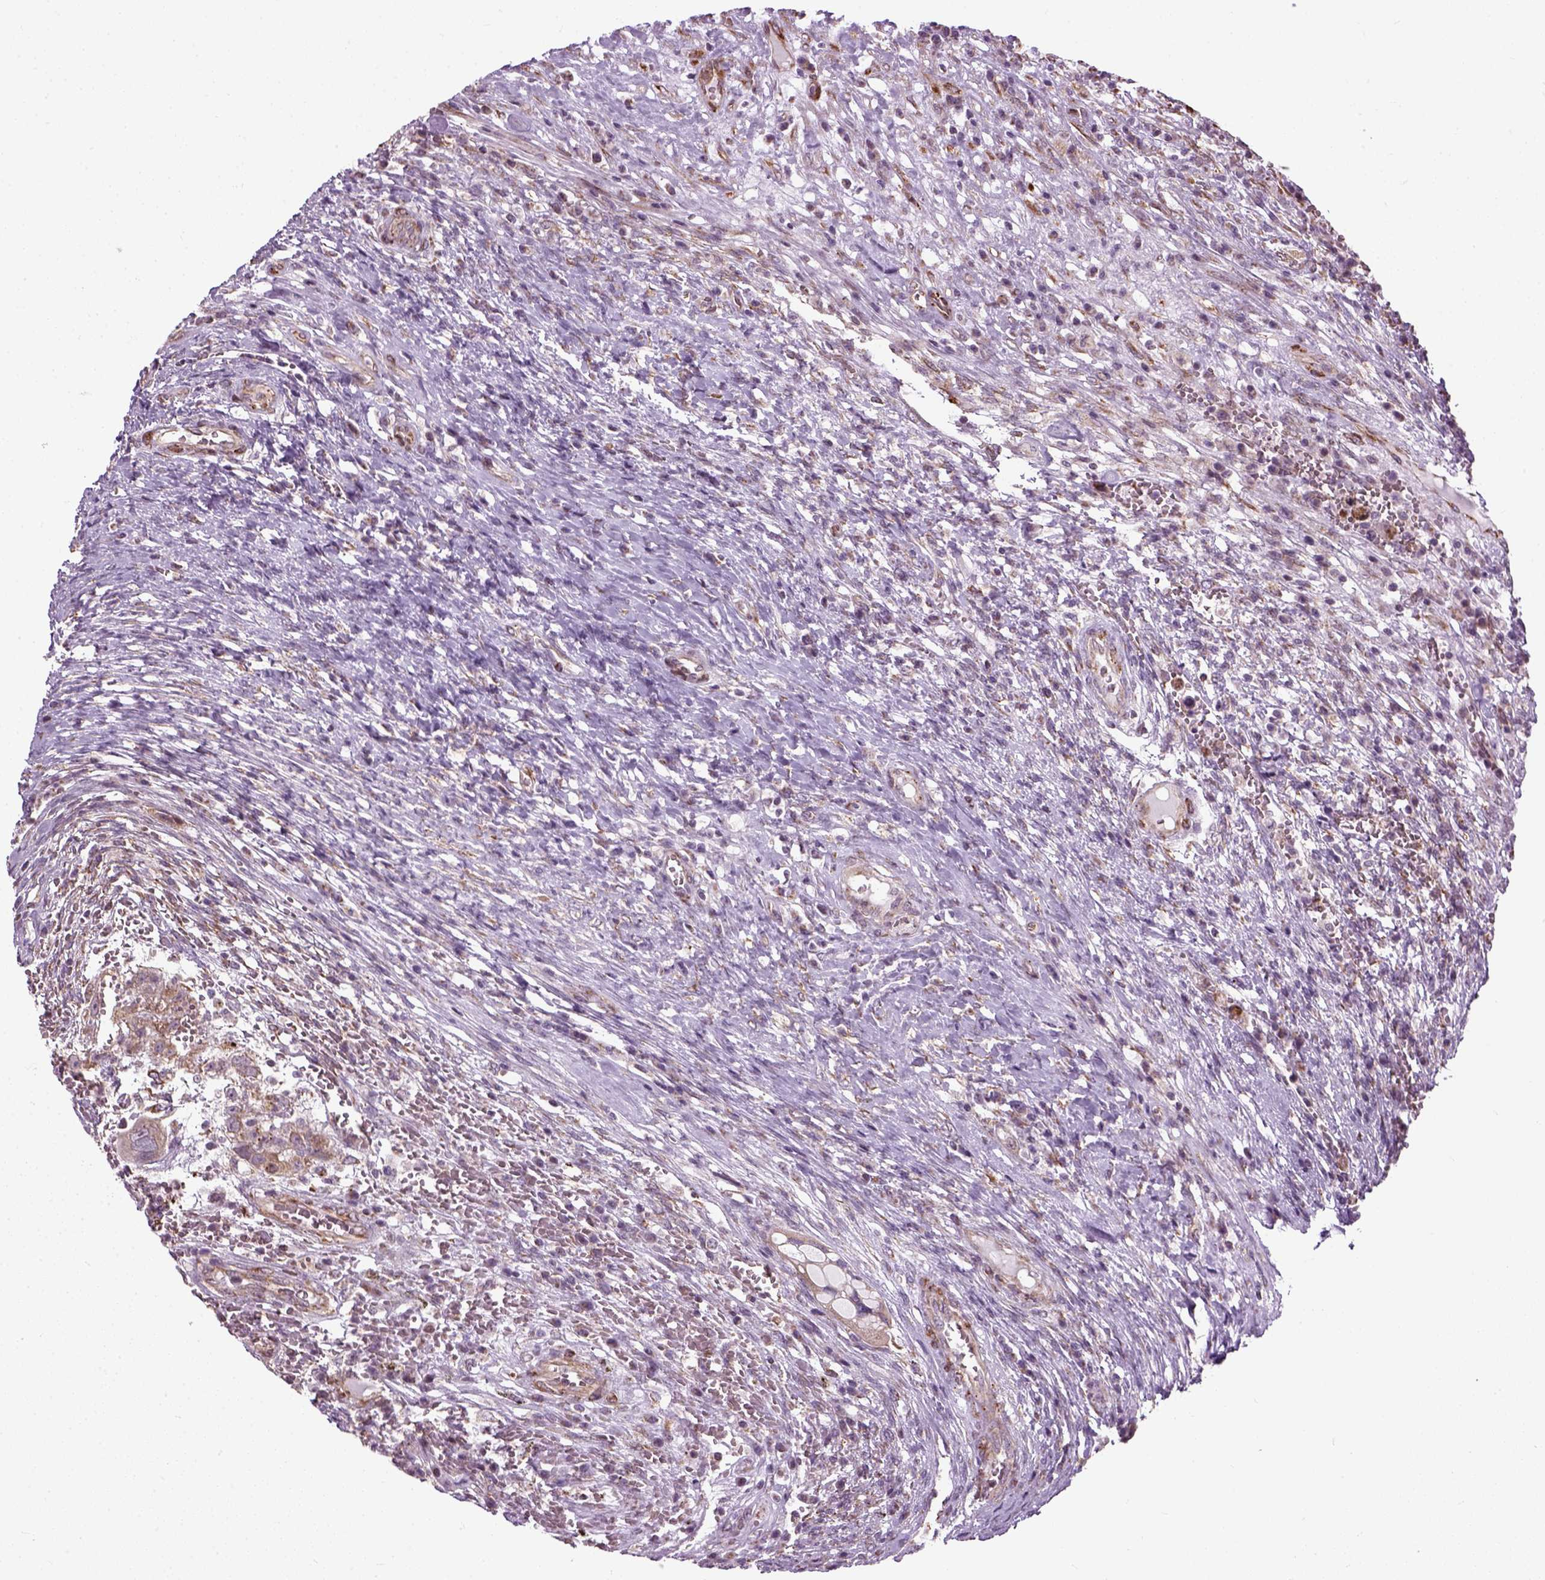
{"staining": {"intensity": "moderate", "quantity": ">75%", "location": "cytoplasmic/membranous"}, "tissue": "testis cancer", "cell_type": "Tumor cells", "image_type": "cancer", "snomed": [{"axis": "morphology", "description": "Carcinoma, Embryonal, NOS"}, {"axis": "topography", "description": "Testis"}], "caption": "Testis embryonal carcinoma tissue demonstrates moderate cytoplasmic/membranous expression in about >75% of tumor cells, visualized by immunohistochemistry.", "gene": "XK", "patient": {"sex": "male", "age": 26}}